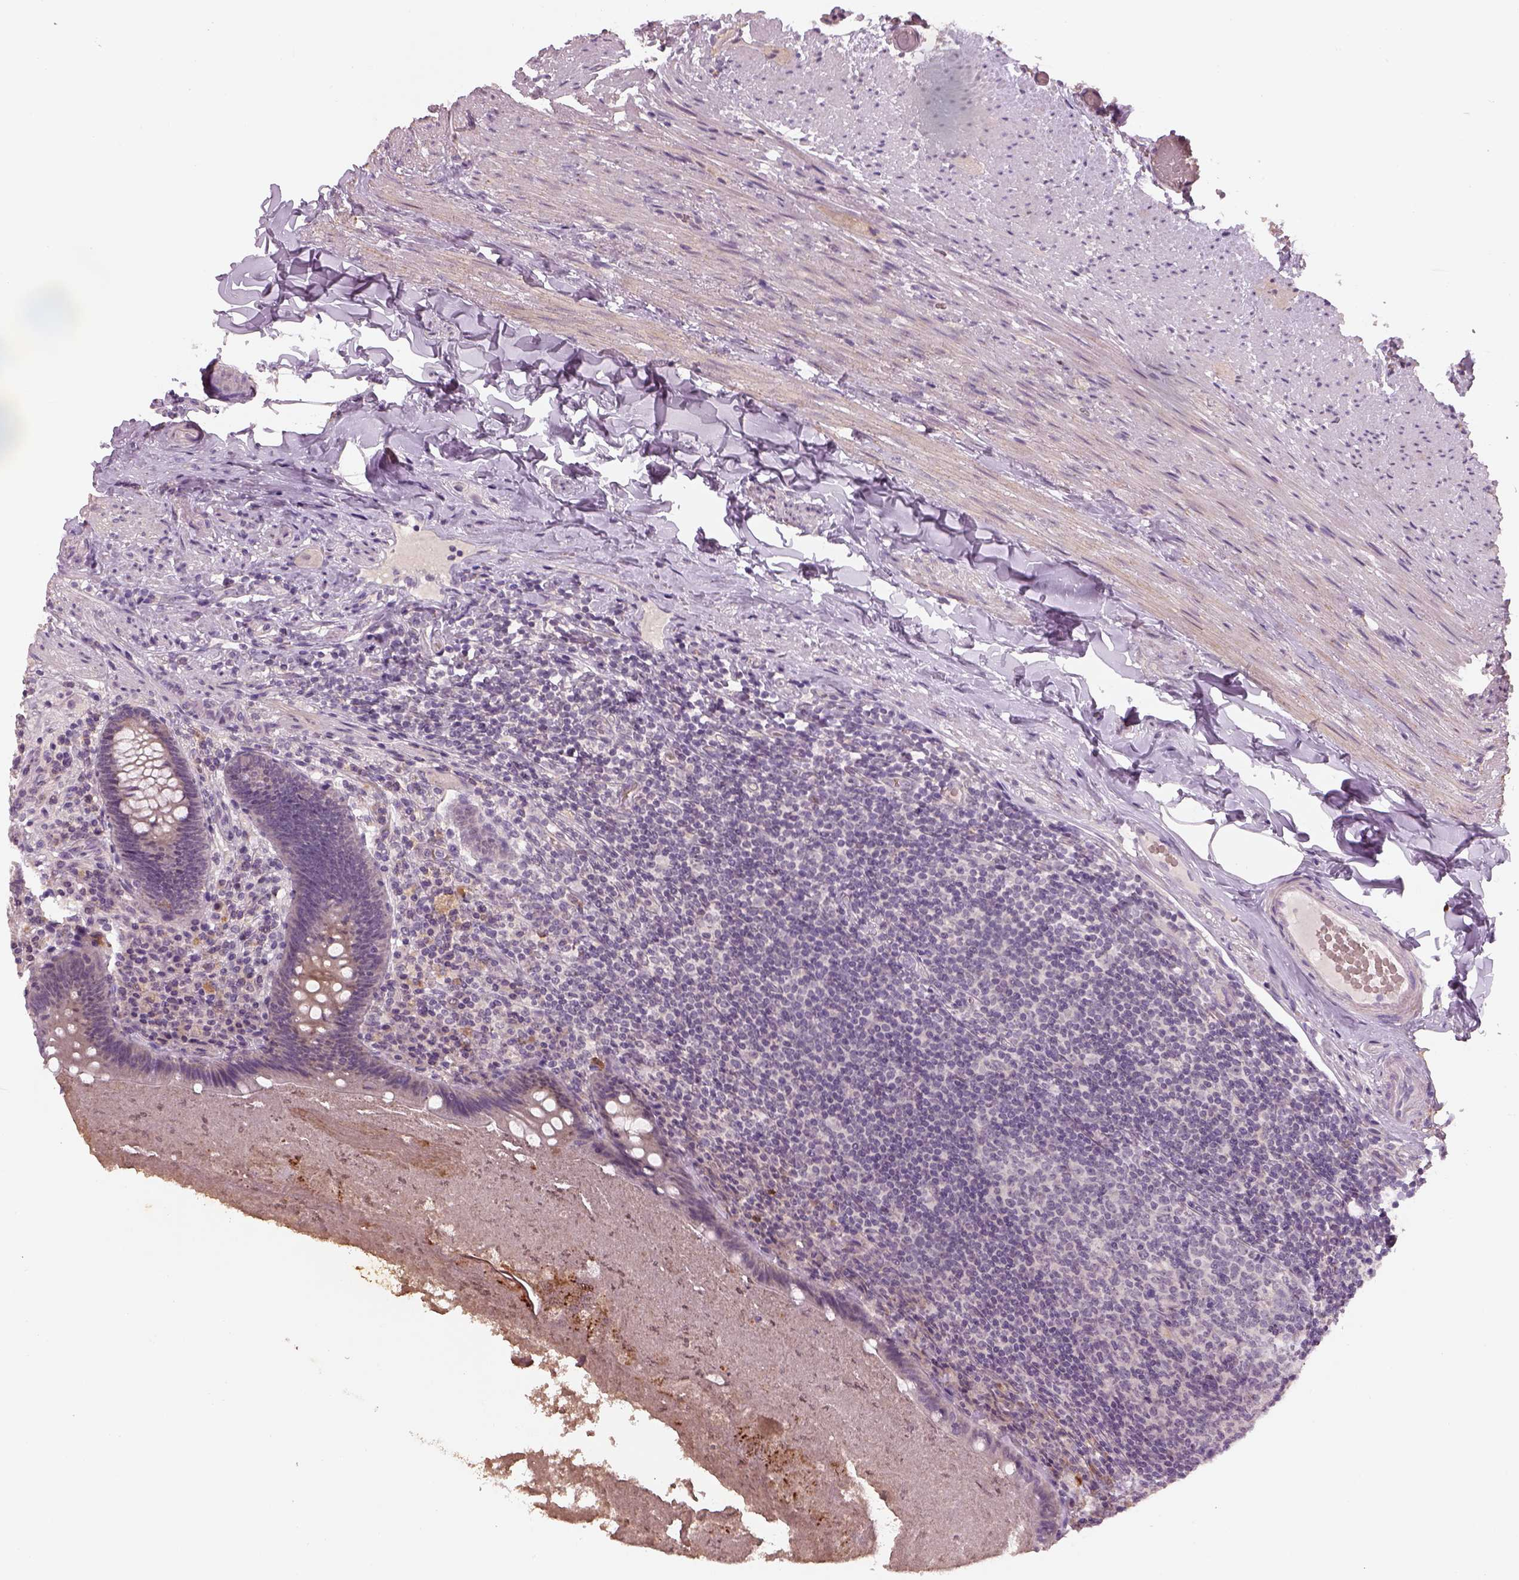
{"staining": {"intensity": "negative", "quantity": "none", "location": "none"}, "tissue": "appendix", "cell_type": "Glandular cells", "image_type": "normal", "snomed": [{"axis": "morphology", "description": "Normal tissue, NOS"}, {"axis": "topography", "description": "Appendix"}], "caption": "Immunohistochemical staining of benign human appendix reveals no significant expression in glandular cells. (Immunohistochemistry (ihc), brightfield microscopy, high magnification).", "gene": "GDNF", "patient": {"sex": "male", "age": 47}}